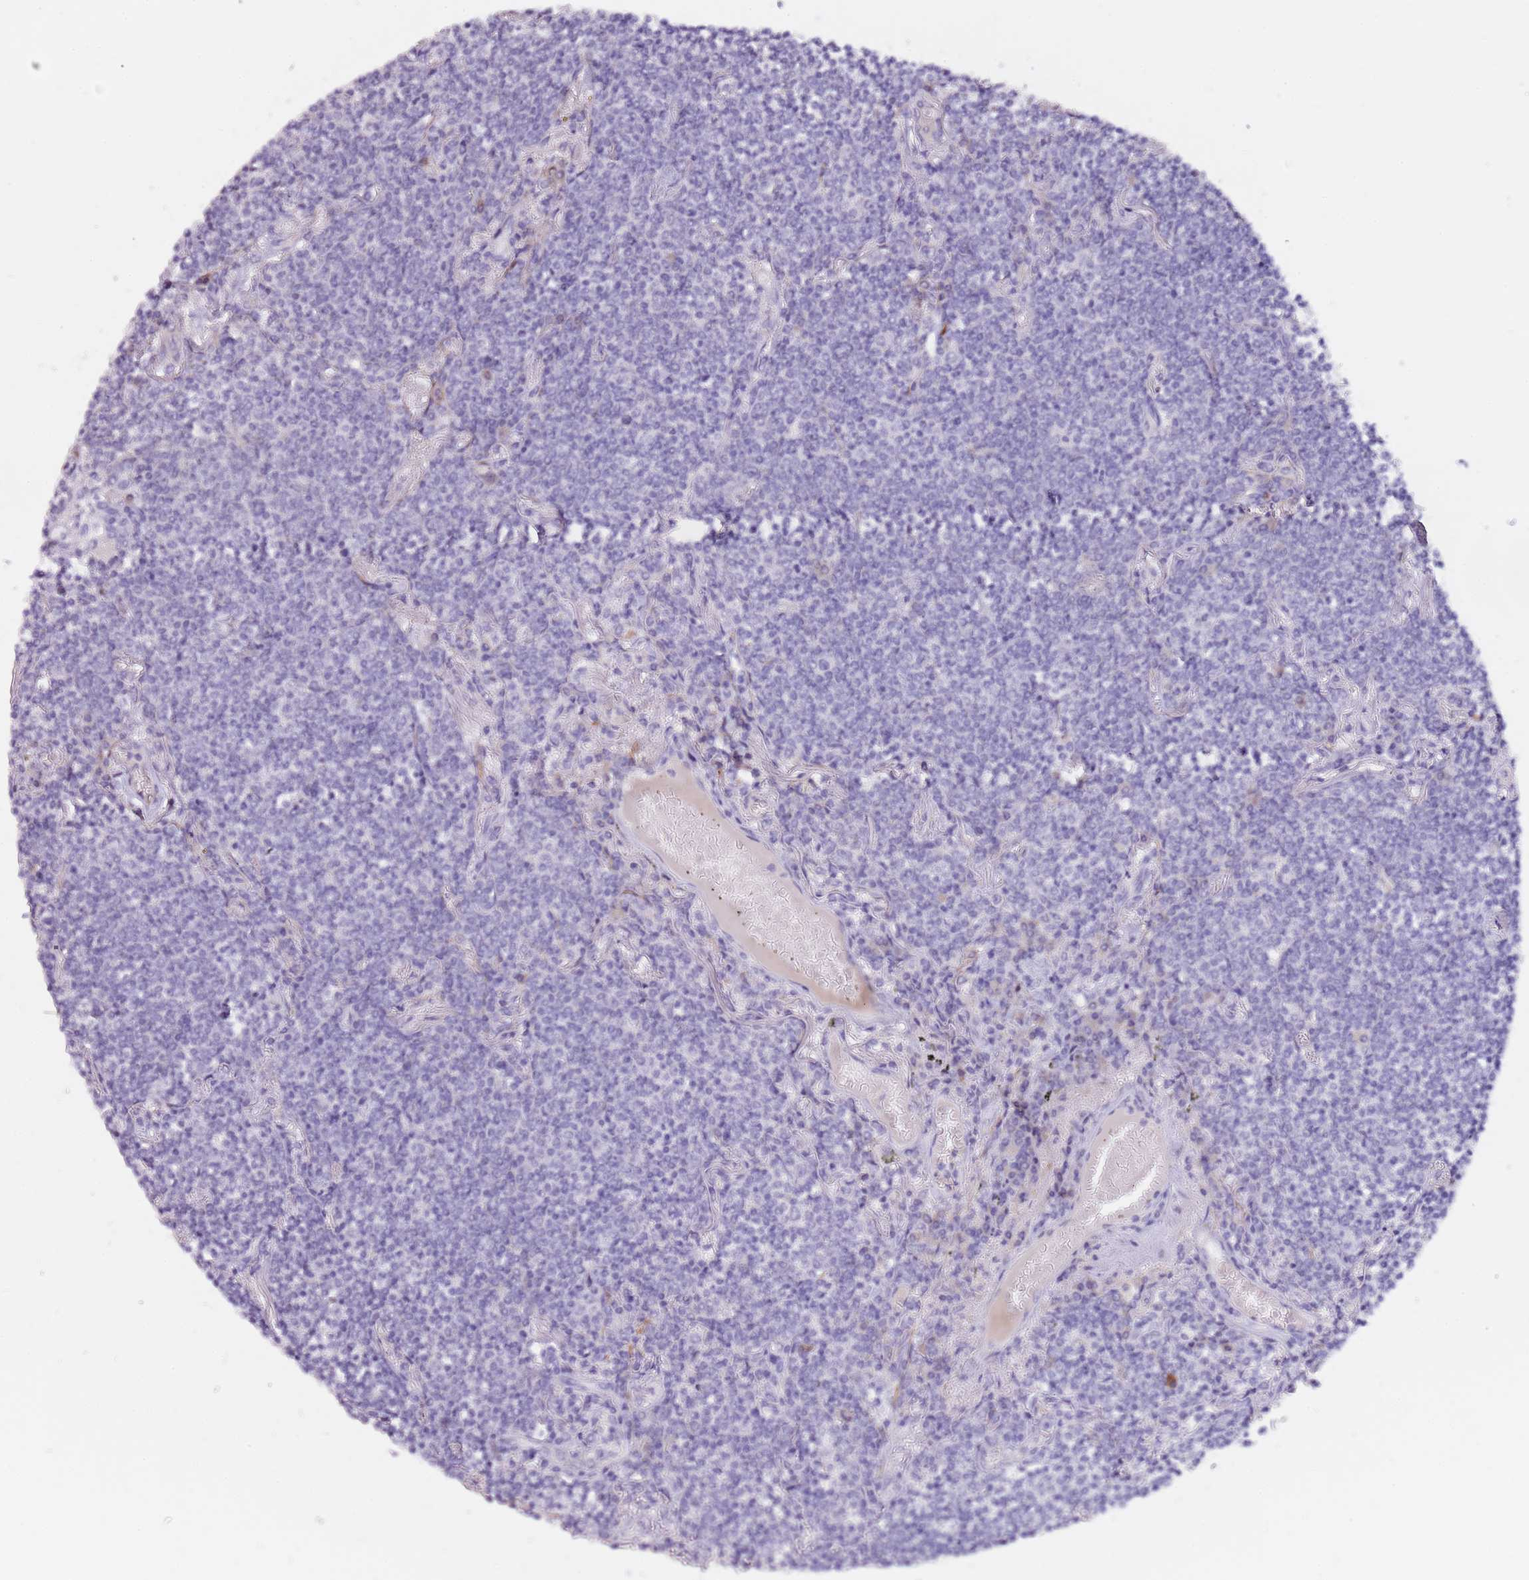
{"staining": {"intensity": "negative", "quantity": "none", "location": "none"}, "tissue": "lymphoma", "cell_type": "Tumor cells", "image_type": "cancer", "snomed": [{"axis": "morphology", "description": "Malignant lymphoma, non-Hodgkin's type, Low grade"}, {"axis": "topography", "description": "Lung"}], "caption": "Micrograph shows no significant protein positivity in tumor cells of low-grade malignant lymphoma, non-Hodgkin's type.", "gene": "NKX2-3", "patient": {"sex": "female", "age": 71}}